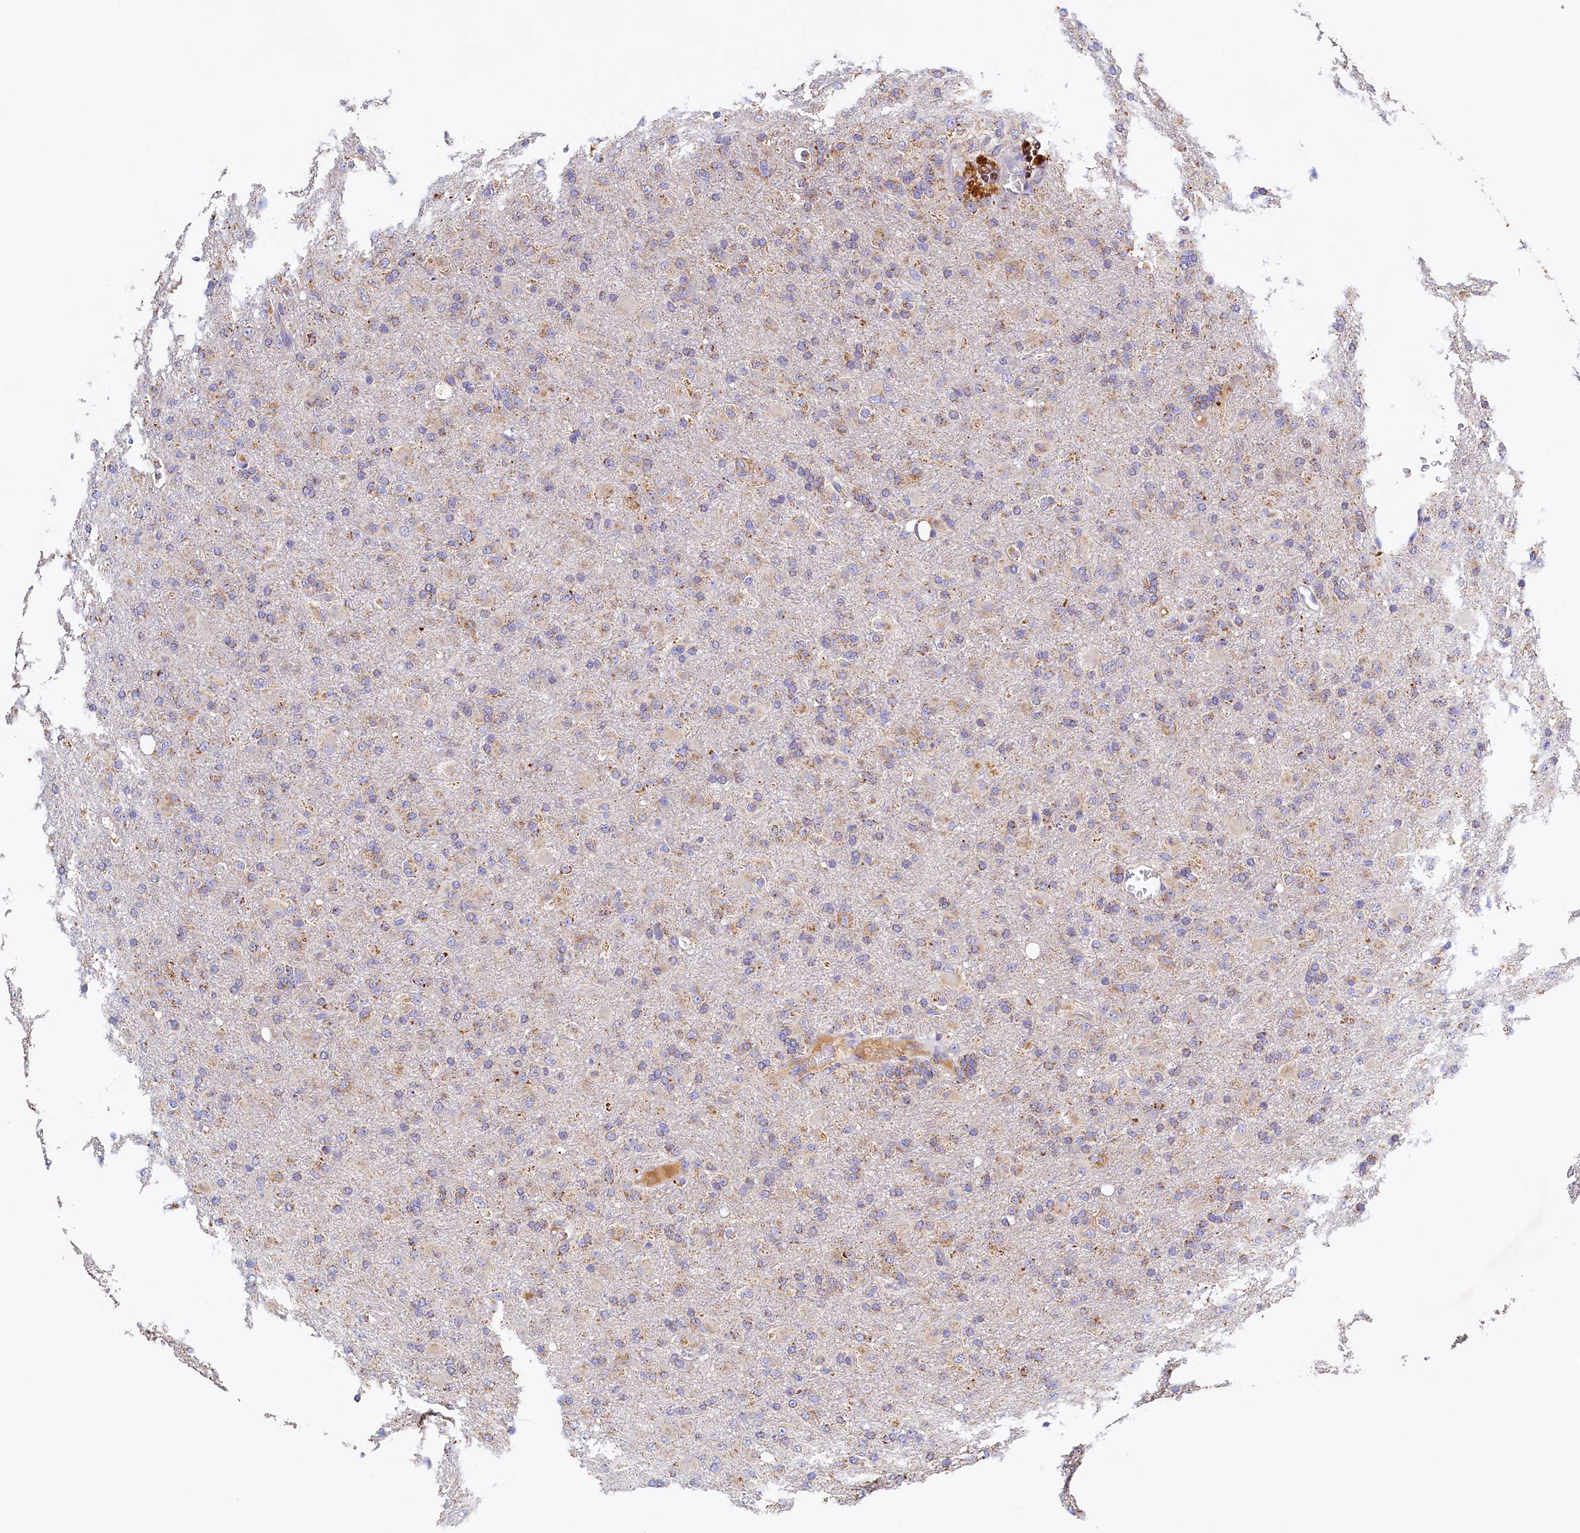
{"staining": {"intensity": "moderate", "quantity": ">75%", "location": "cytoplasmic/membranous"}, "tissue": "glioma", "cell_type": "Tumor cells", "image_type": "cancer", "snomed": [{"axis": "morphology", "description": "Glioma, malignant, Low grade"}, {"axis": "topography", "description": "Brain"}], "caption": "Protein staining of glioma tissue demonstrates moderate cytoplasmic/membranous expression in about >75% of tumor cells.", "gene": "POC1A", "patient": {"sex": "male", "age": 65}}